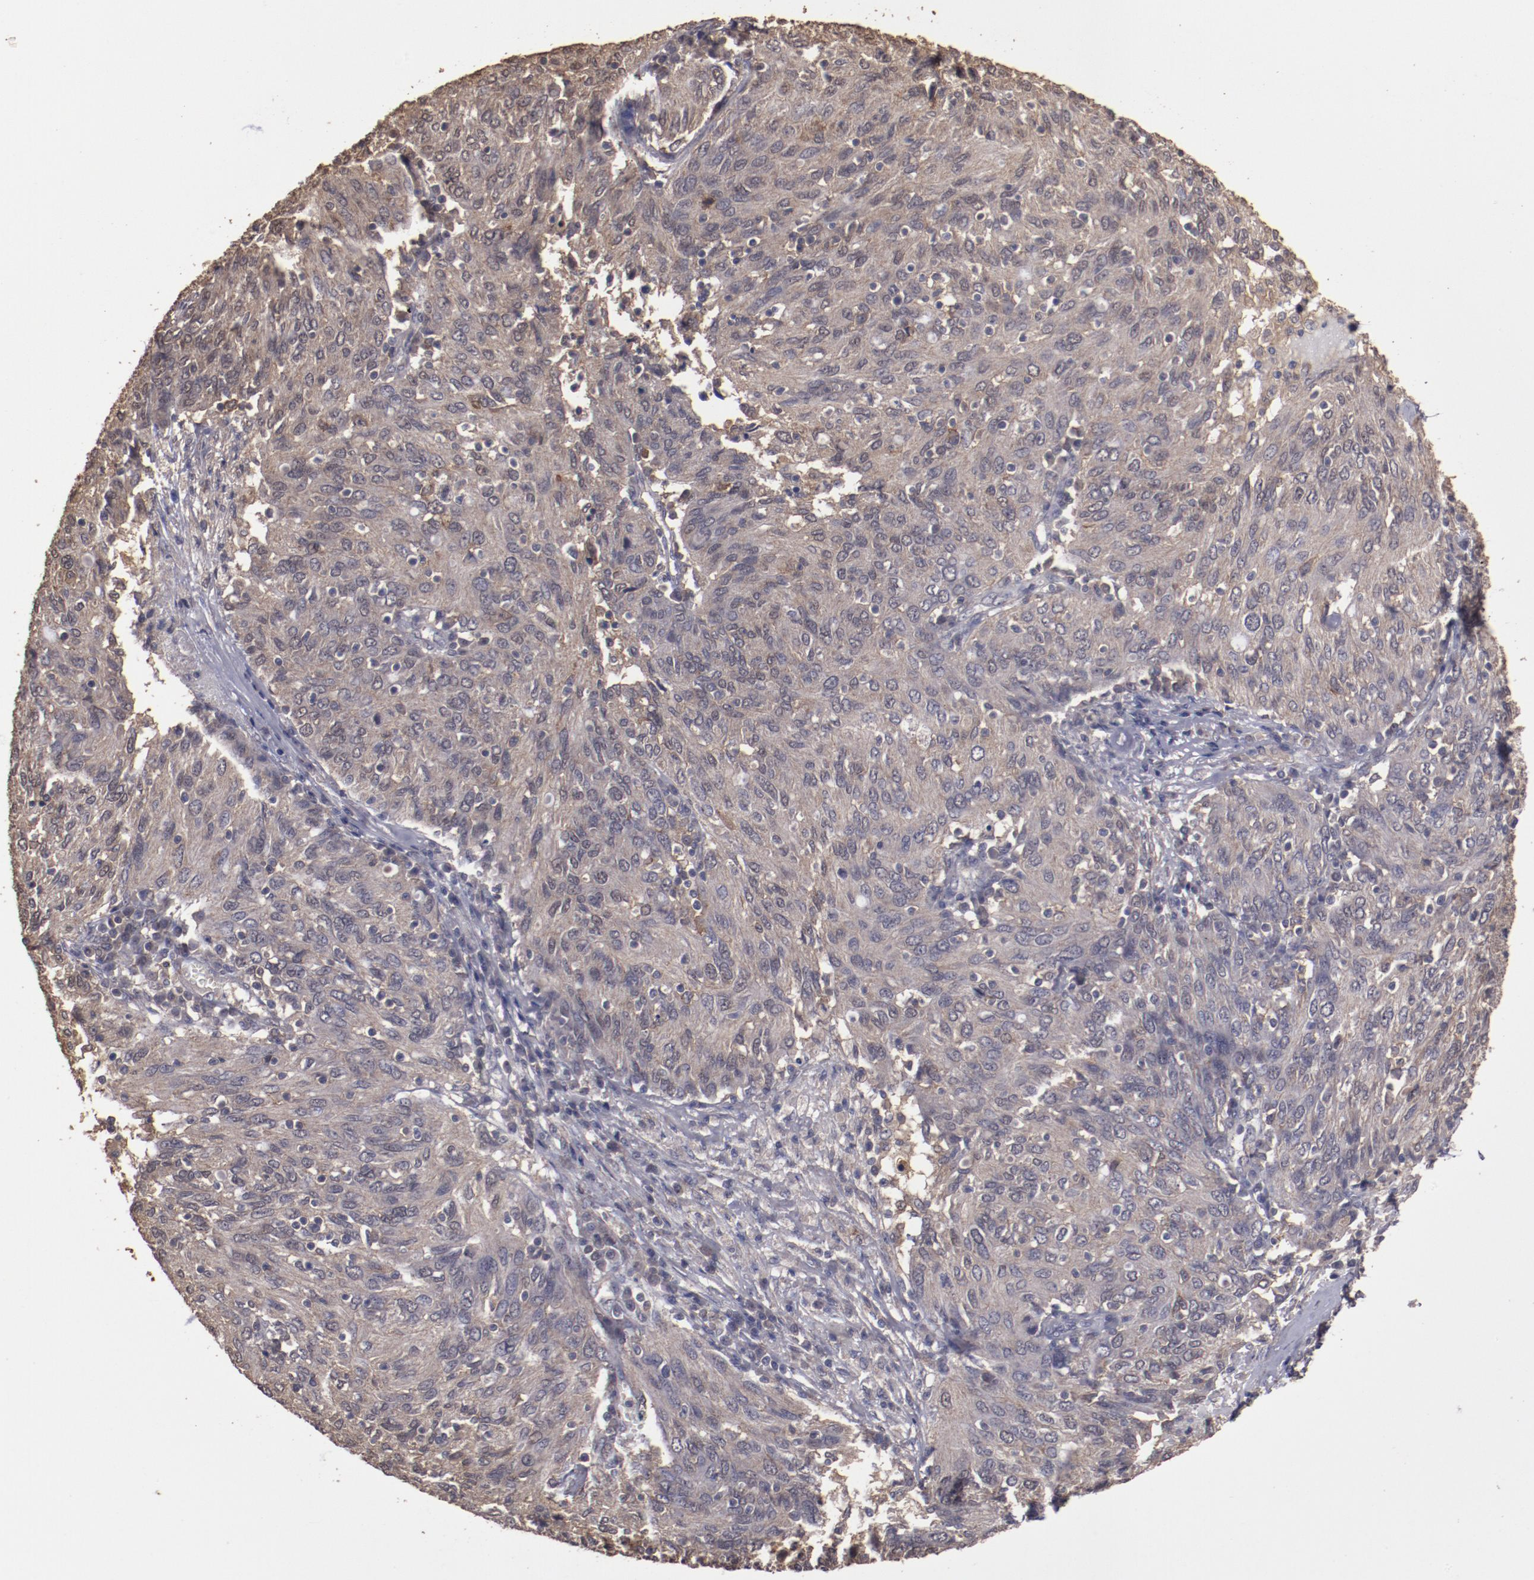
{"staining": {"intensity": "weak", "quantity": ">75%", "location": "cytoplasmic/membranous"}, "tissue": "ovarian cancer", "cell_type": "Tumor cells", "image_type": "cancer", "snomed": [{"axis": "morphology", "description": "Carcinoma, endometroid"}, {"axis": "topography", "description": "Ovary"}], "caption": "High-magnification brightfield microscopy of ovarian cancer stained with DAB (brown) and counterstained with hematoxylin (blue). tumor cells exhibit weak cytoplasmic/membranous expression is seen in approximately>75% of cells.", "gene": "FAT1", "patient": {"sex": "female", "age": 50}}